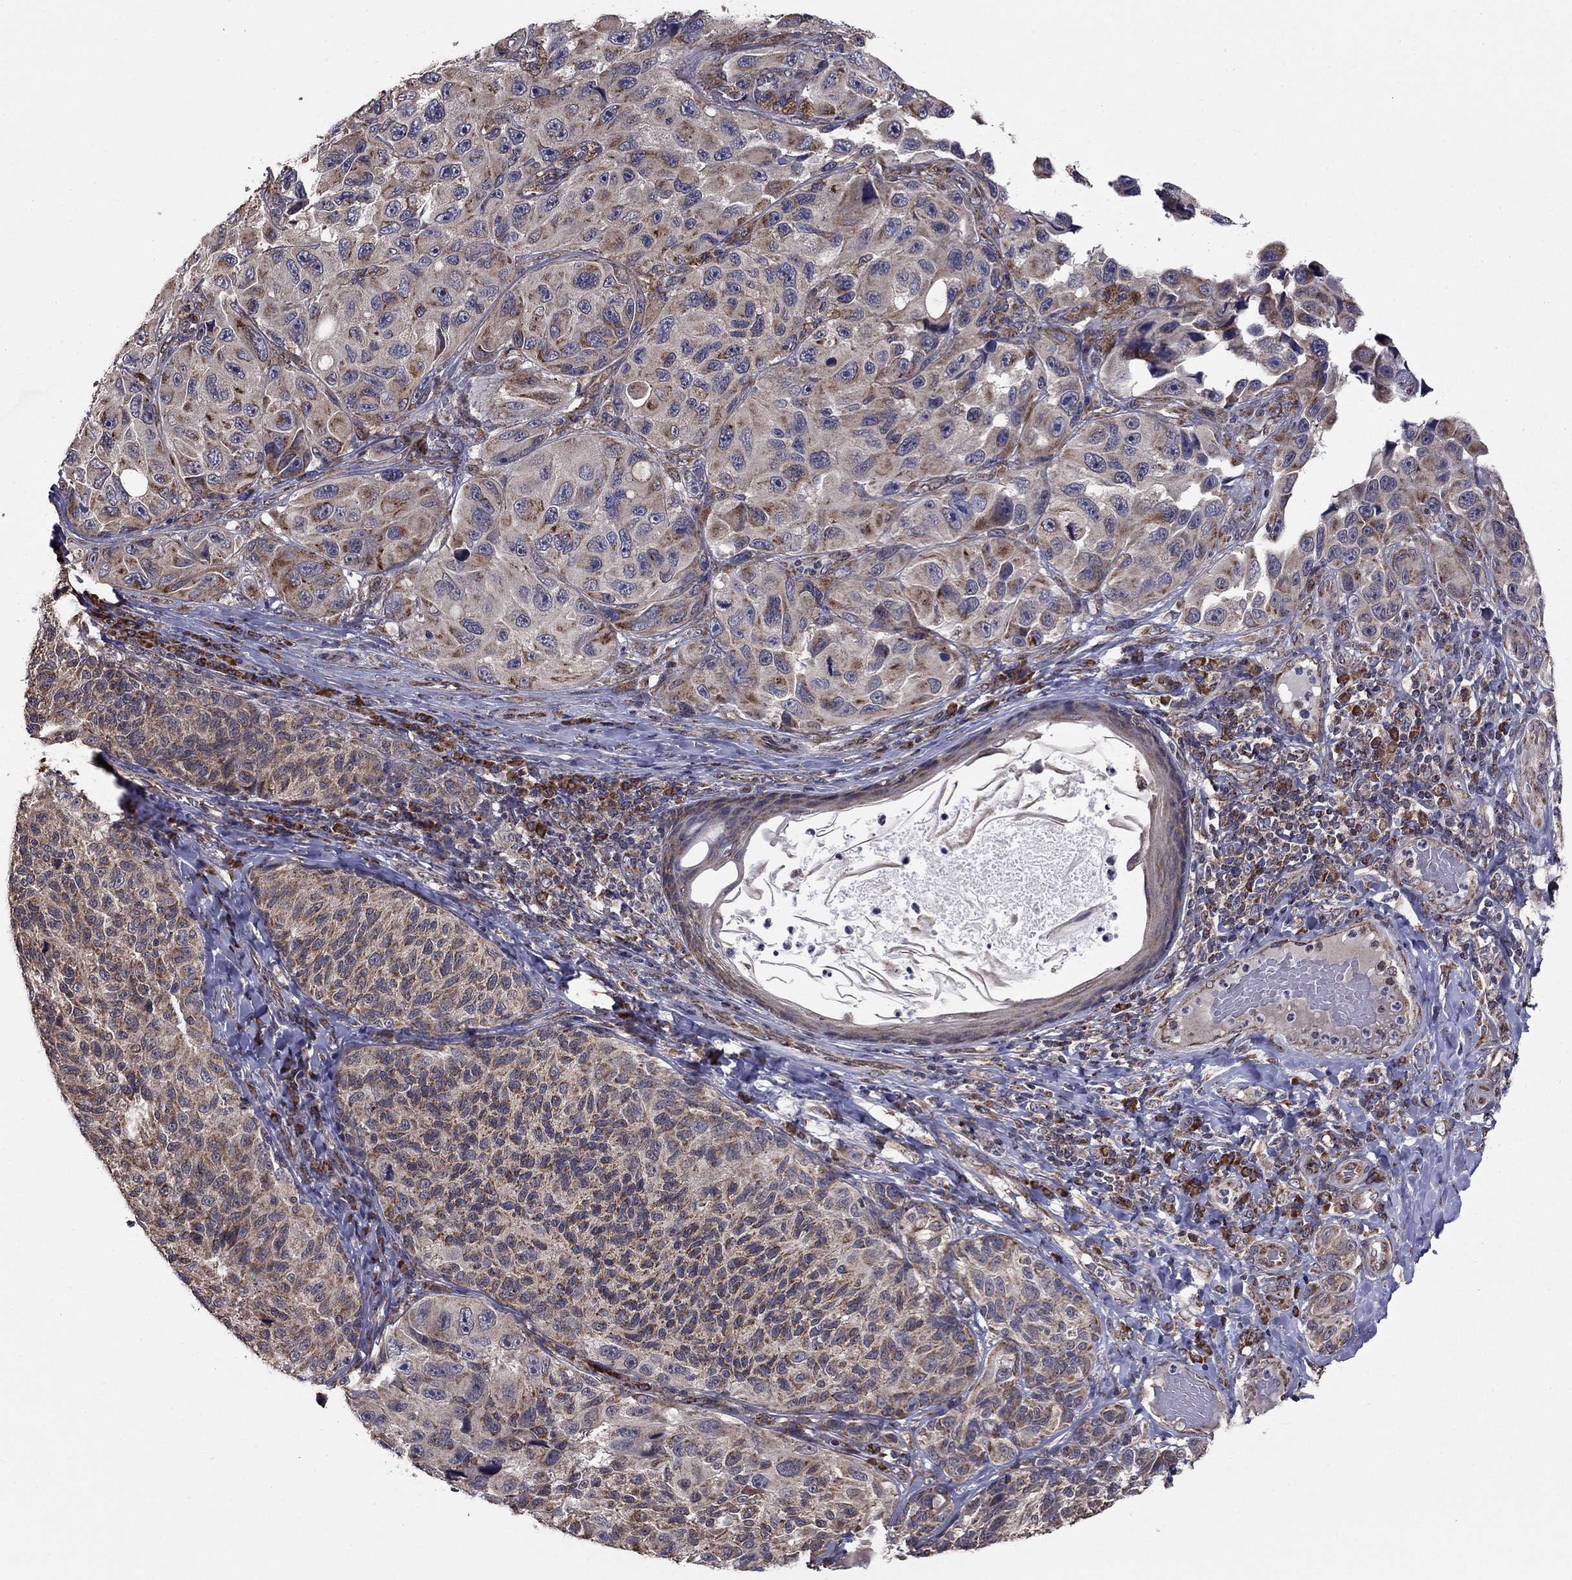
{"staining": {"intensity": "moderate", "quantity": "<25%", "location": "cytoplasmic/membranous"}, "tissue": "melanoma", "cell_type": "Tumor cells", "image_type": "cancer", "snomed": [{"axis": "morphology", "description": "Malignant melanoma, NOS"}, {"axis": "topography", "description": "Skin"}], "caption": "High-power microscopy captured an IHC histopathology image of melanoma, revealing moderate cytoplasmic/membranous staining in about <25% of tumor cells.", "gene": "NKIRAS1", "patient": {"sex": "female", "age": 73}}